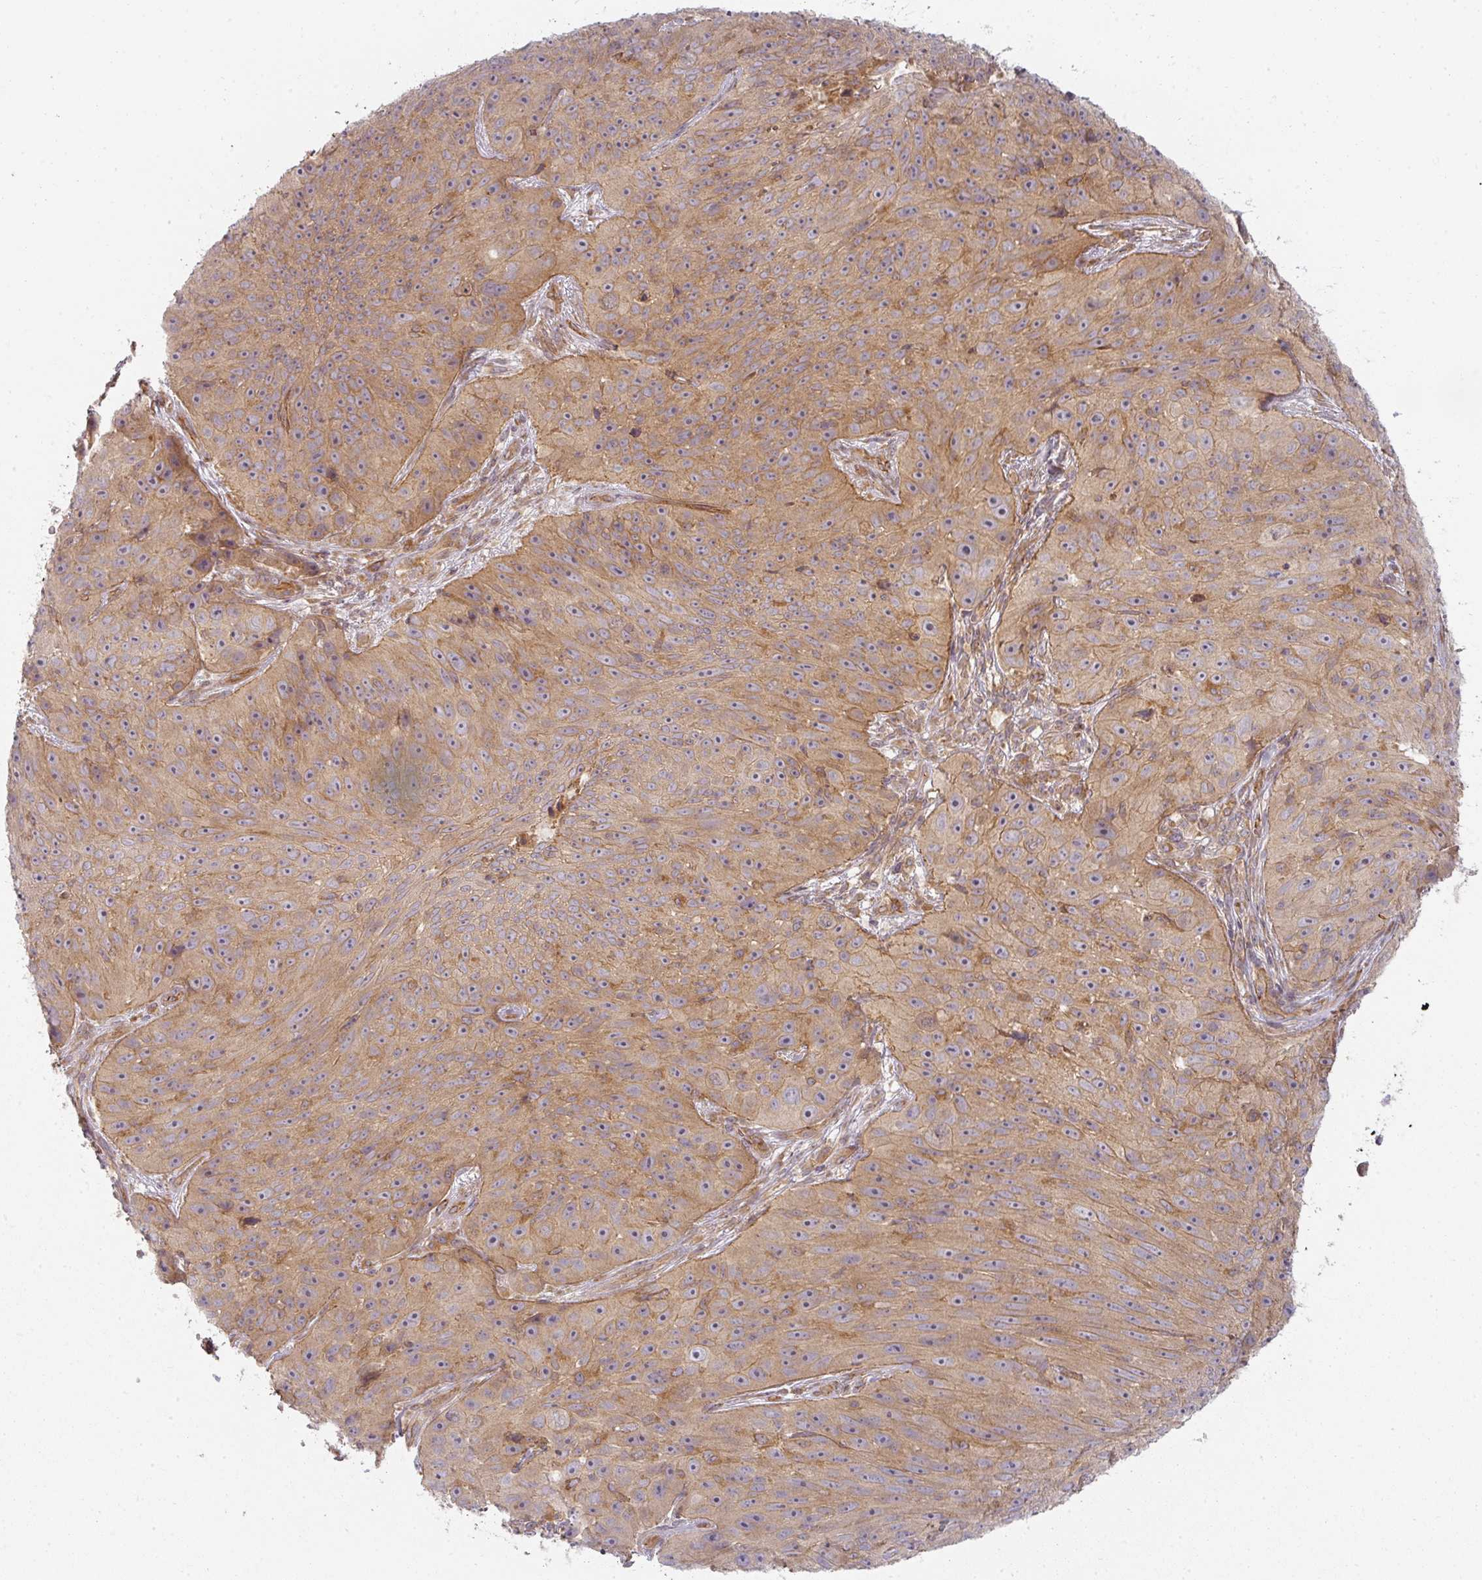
{"staining": {"intensity": "moderate", "quantity": ">75%", "location": "cytoplasmic/membranous"}, "tissue": "skin cancer", "cell_type": "Tumor cells", "image_type": "cancer", "snomed": [{"axis": "morphology", "description": "Squamous cell carcinoma, NOS"}, {"axis": "topography", "description": "Skin"}], "caption": "Protein positivity by immunohistochemistry demonstrates moderate cytoplasmic/membranous expression in approximately >75% of tumor cells in skin cancer.", "gene": "CNOT1", "patient": {"sex": "female", "age": 87}}